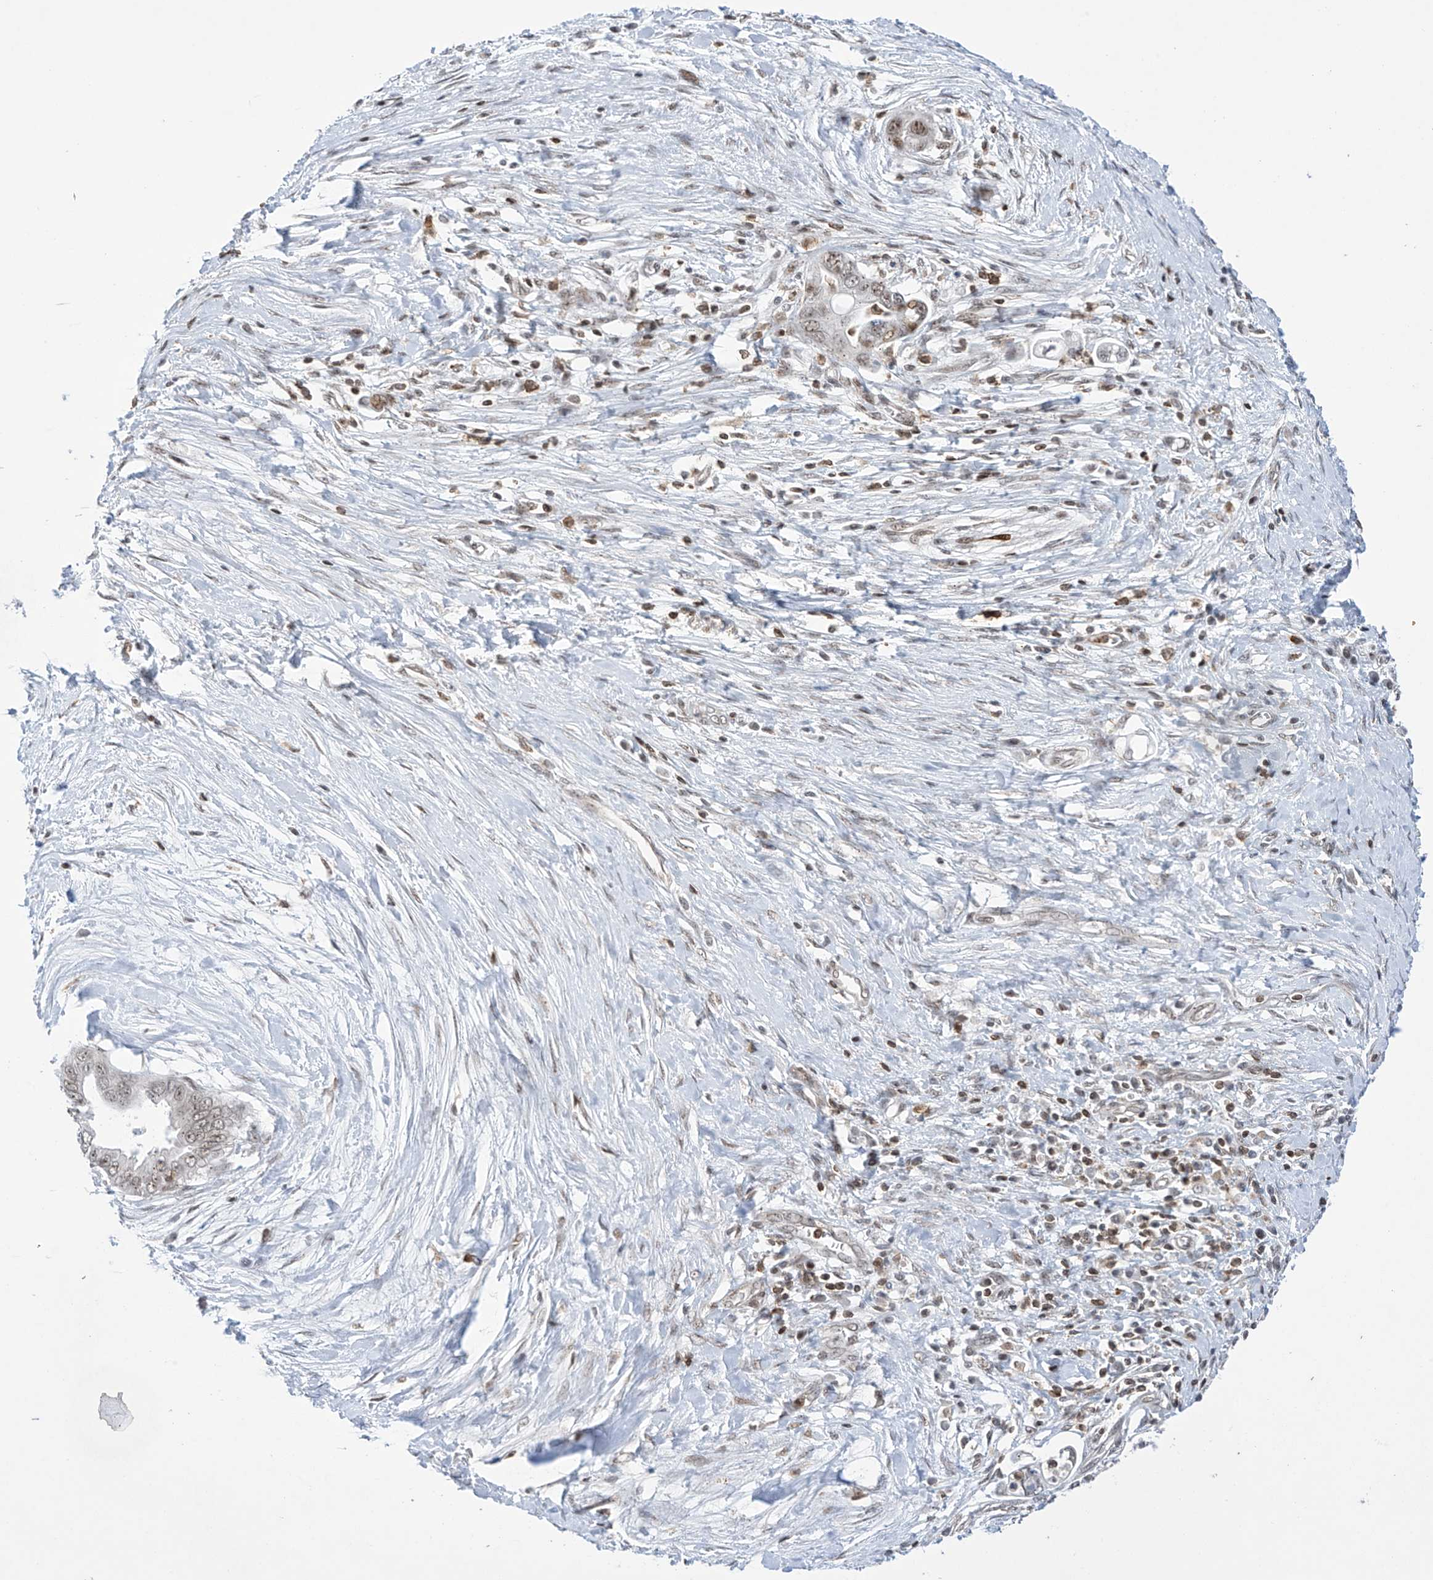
{"staining": {"intensity": "weak", "quantity": "<25%", "location": "nuclear"}, "tissue": "pancreatic cancer", "cell_type": "Tumor cells", "image_type": "cancer", "snomed": [{"axis": "morphology", "description": "Adenocarcinoma, NOS"}, {"axis": "topography", "description": "Pancreas"}], "caption": "Tumor cells are negative for brown protein staining in pancreatic adenocarcinoma.", "gene": "MSL3", "patient": {"sex": "male", "age": 75}}